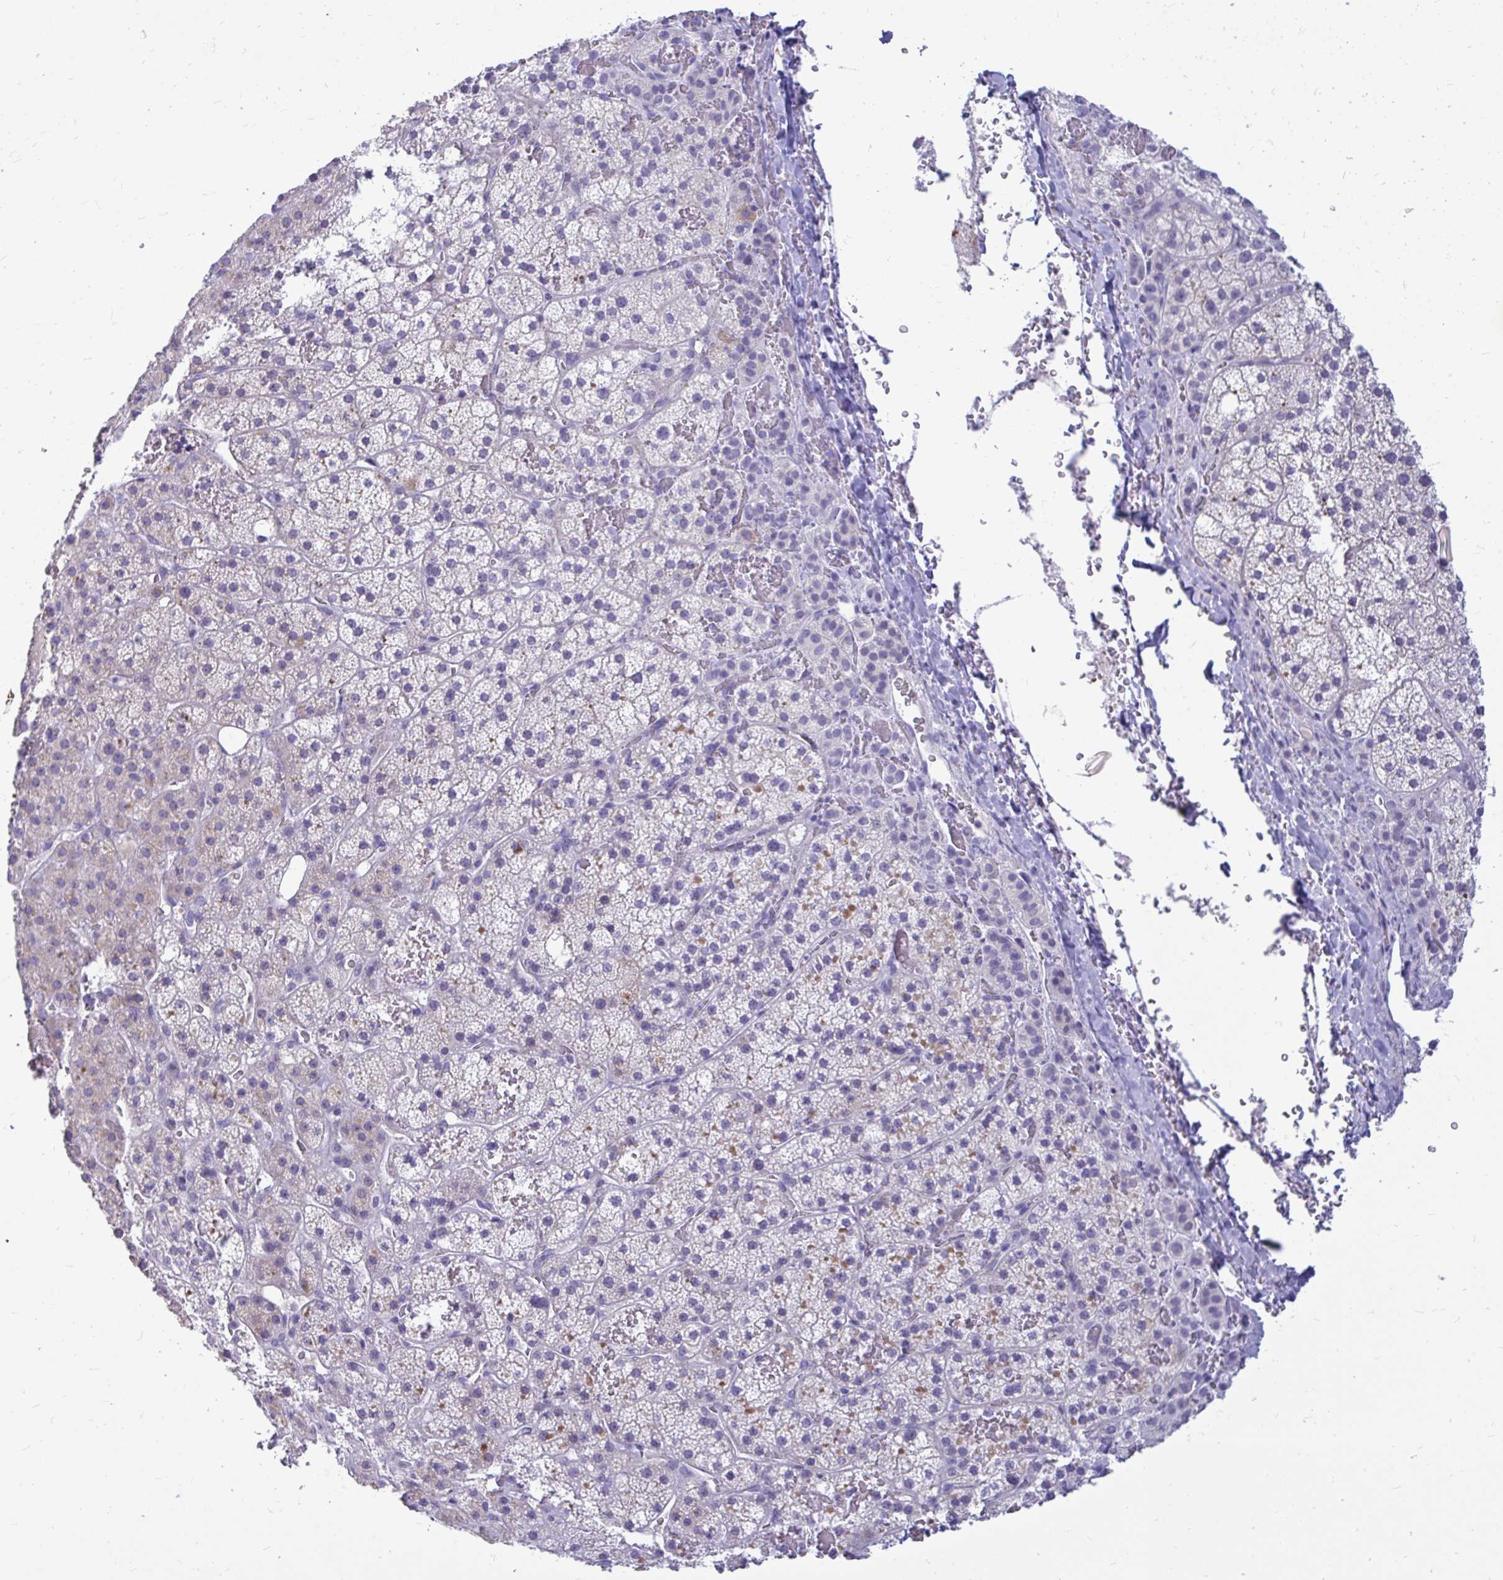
{"staining": {"intensity": "weak", "quantity": "<25%", "location": "cytoplasmic/membranous"}, "tissue": "adrenal gland", "cell_type": "Glandular cells", "image_type": "normal", "snomed": [{"axis": "morphology", "description": "Normal tissue, NOS"}, {"axis": "topography", "description": "Adrenal gland"}], "caption": "Human adrenal gland stained for a protein using immunohistochemistry demonstrates no positivity in glandular cells.", "gene": "NANOGNB", "patient": {"sex": "male", "age": 53}}